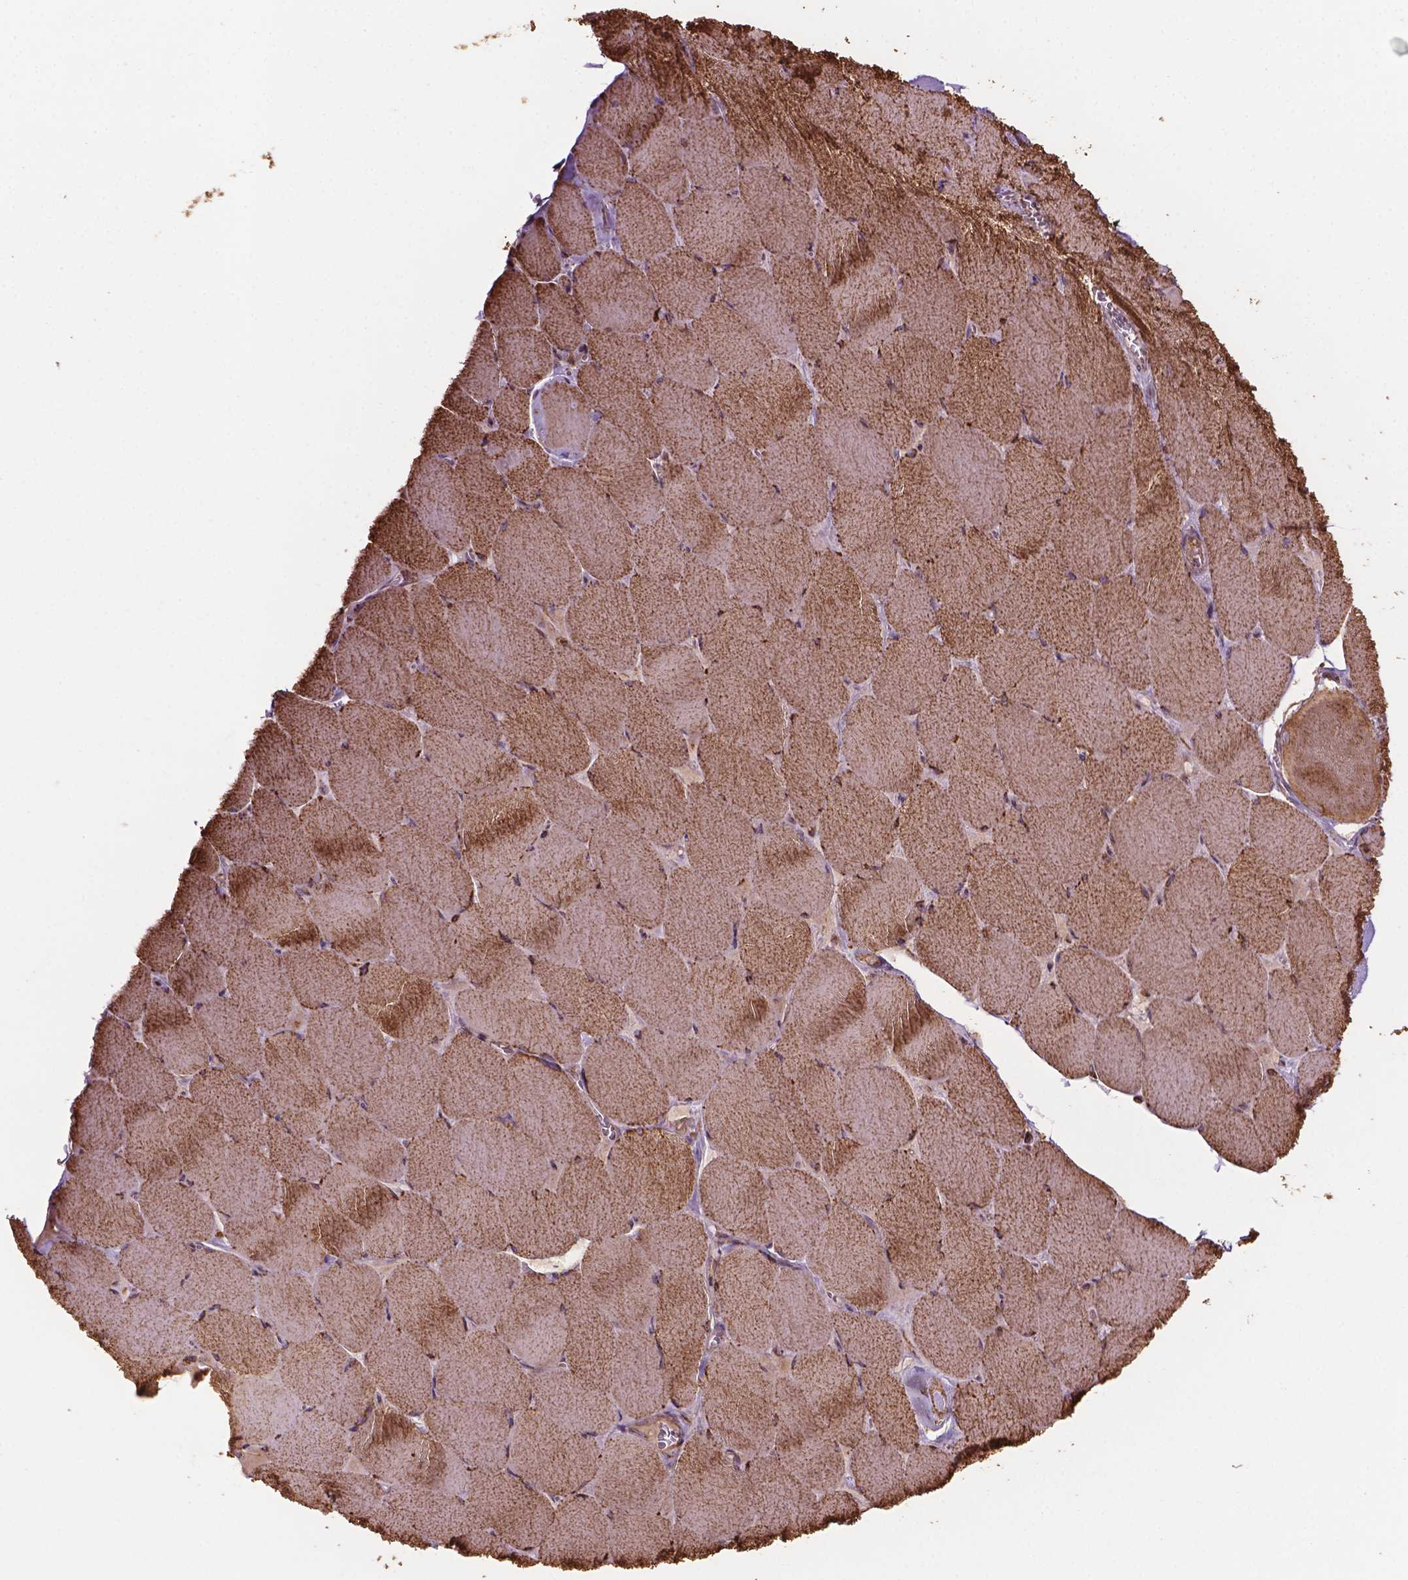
{"staining": {"intensity": "weak", "quantity": ">75%", "location": "cytoplasmic/membranous"}, "tissue": "skeletal muscle", "cell_type": "Myocytes", "image_type": "normal", "snomed": [{"axis": "morphology", "description": "Normal tissue, NOS"}, {"axis": "topography", "description": "Skeletal muscle"}], "caption": "Myocytes display low levels of weak cytoplasmic/membranous staining in about >75% of cells in unremarkable human skeletal muscle. (brown staining indicates protein expression, while blue staining denotes nuclei).", "gene": "HS3ST3A1", "patient": {"sex": "female", "age": 75}}